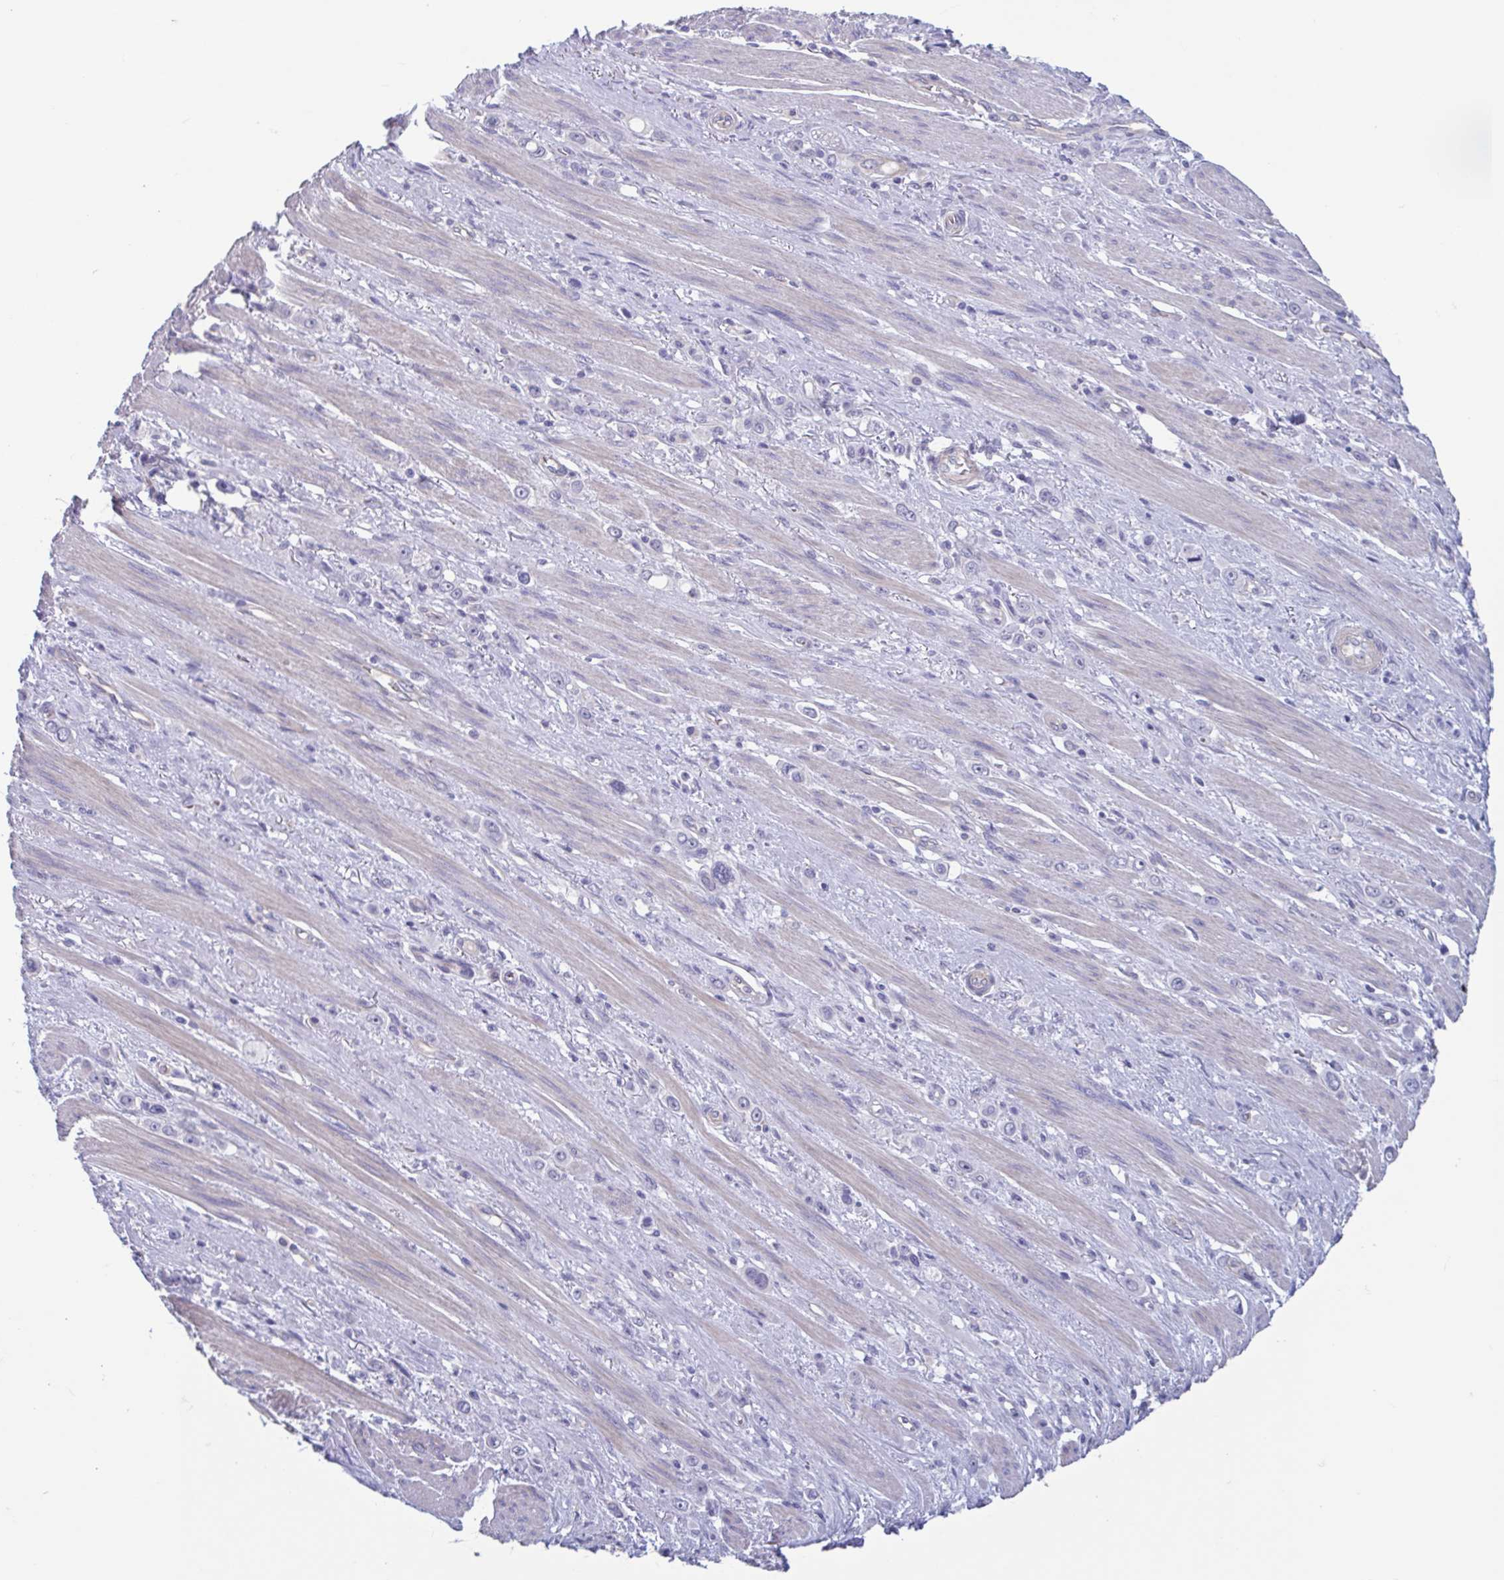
{"staining": {"intensity": "negative", "quantity": "none", "location": "none"}, "tissue": "stomach cancer", "cell_type": "Tumor cells", "image_type": "cancer", "snomed": [{"axis": "morphology", "description": "Adenocarcinoma, NOS"}, {"axis": "topography", "description": "Stomach, upper"}], "caption": "This is a histopathology image of immunohistochemistry (IHC) staining of stomach cancer, which shows no positivity in tumor cells.", "gene": "MORC4", "patient": {"sex": "male", "age": 75}}